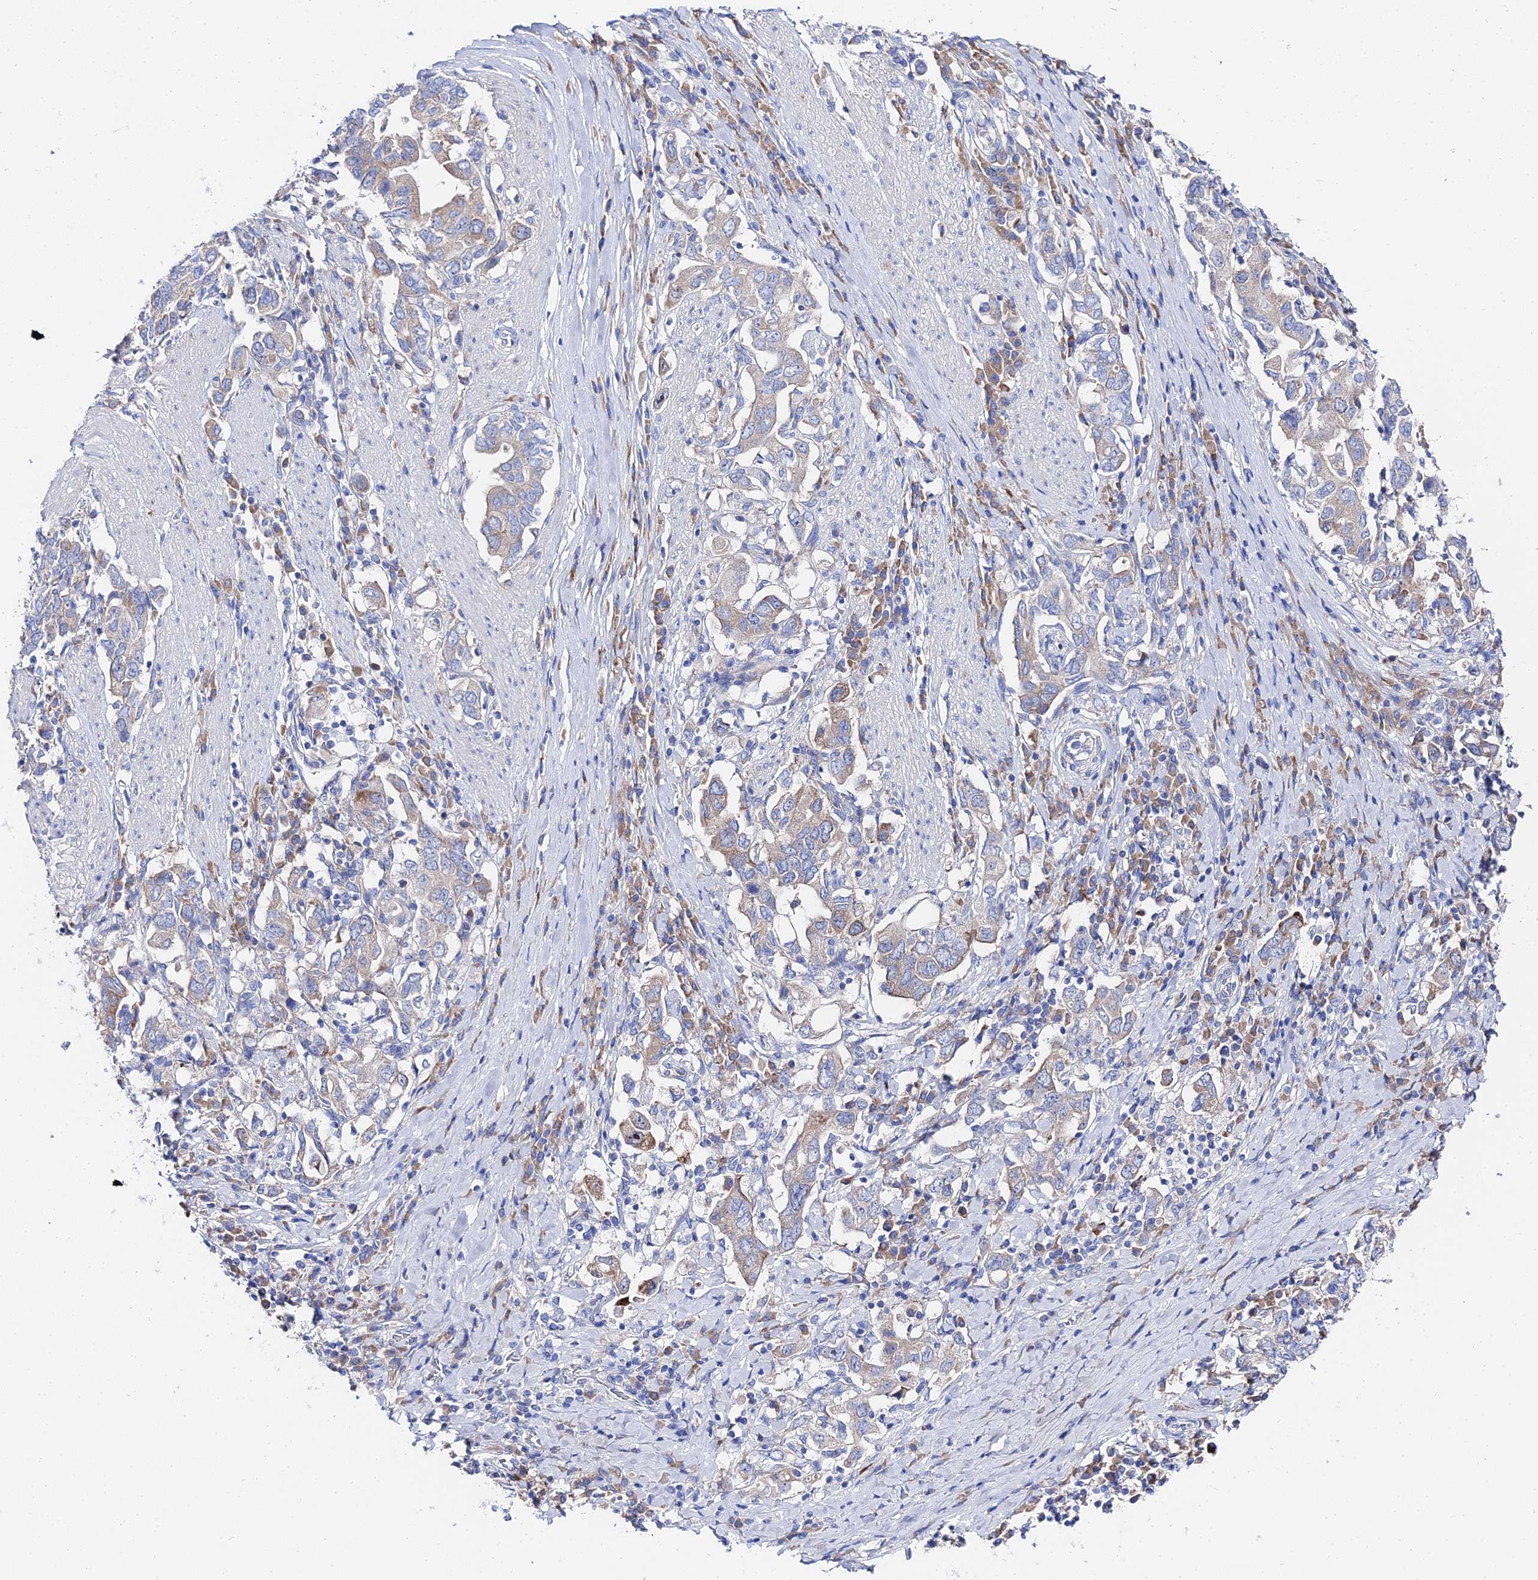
{"staining": {"intensity": "weak", "quantity": "25%-75%", "location": "cytoplasmic/membranous"}, "tissue": "stomach cancer", "cell_type": "Tumor cells", "image_type": "cancer", "snomed": [{"axis": "morphology", "description": "Adenocarcinoma, NOS"}, {"axis": "topography", "description": "Stomach, upper"}, {"axis": "topography", "description": "Stomach"}], "caption": "Stomach cancer stained with DAB IHC demonstrates low levels of weak cytoplasmic/membranous expression in approximately 25%-75% of tumor cells.", "gene": "PTTG1", "patient": {"sex": "male", "age": 62}}